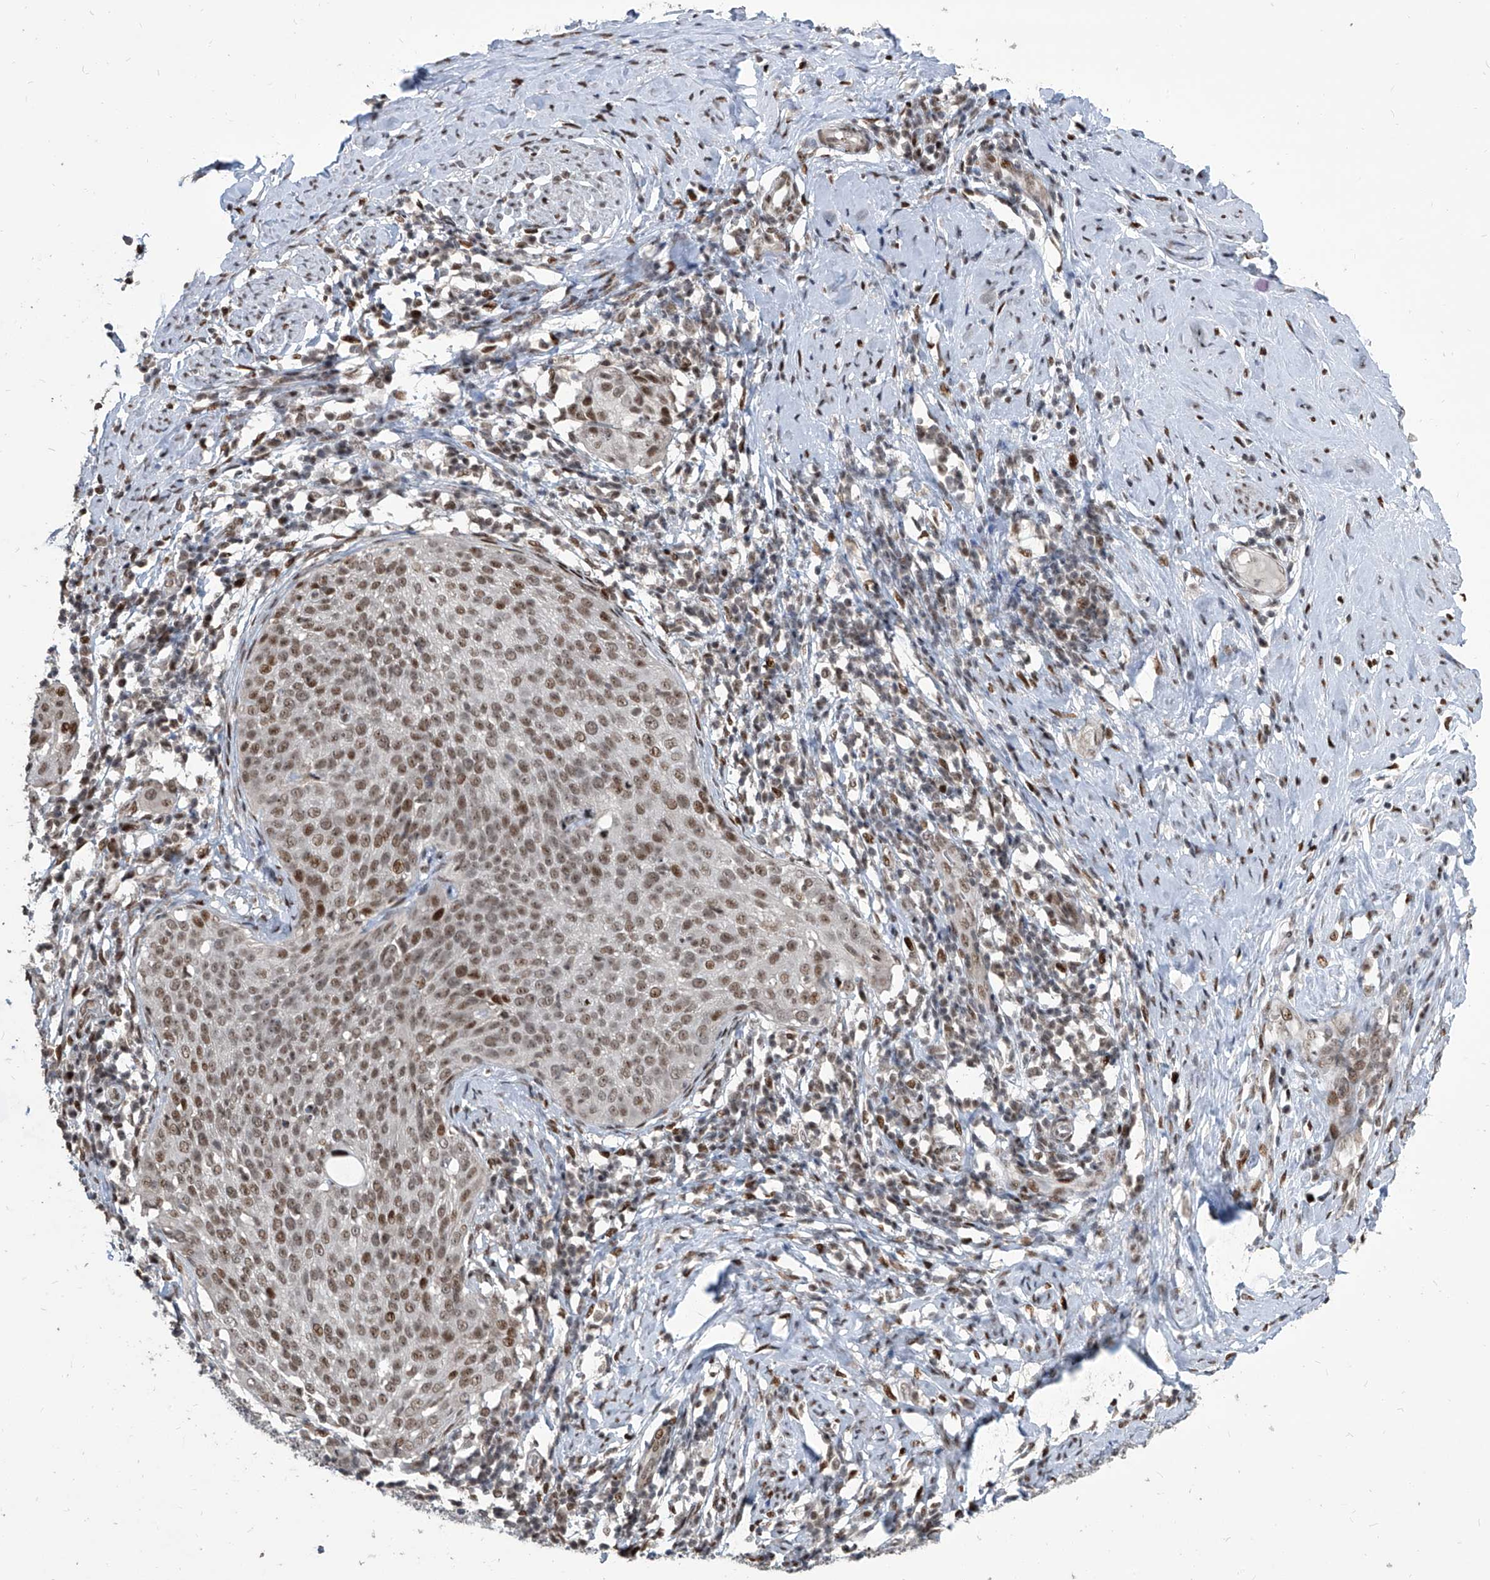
{"staining": {"intensity": "moderate", "quantity": ">75%", "location": "nuclear"}, "tissue": "cervical cancer", "cell_type": "Tumor cells", "image_type": "cancer", "snomed": [{"axis": "morphology", "description": "Squamous cell carcinoma, NOS"}, {"axis": "topography", "description": "Cervix"}], "caption": "IHC image of neoplastic tissue: human cervical cancer (squamous cell carcinoma) stained using immunohistochemistry shows medium levels of moderate protein expression localized specifically in the nuclear of tumor cells, appearing as a nuclear brown color.", "gene": "IRF2", "patient": {"sex": "female", "age": 51}}